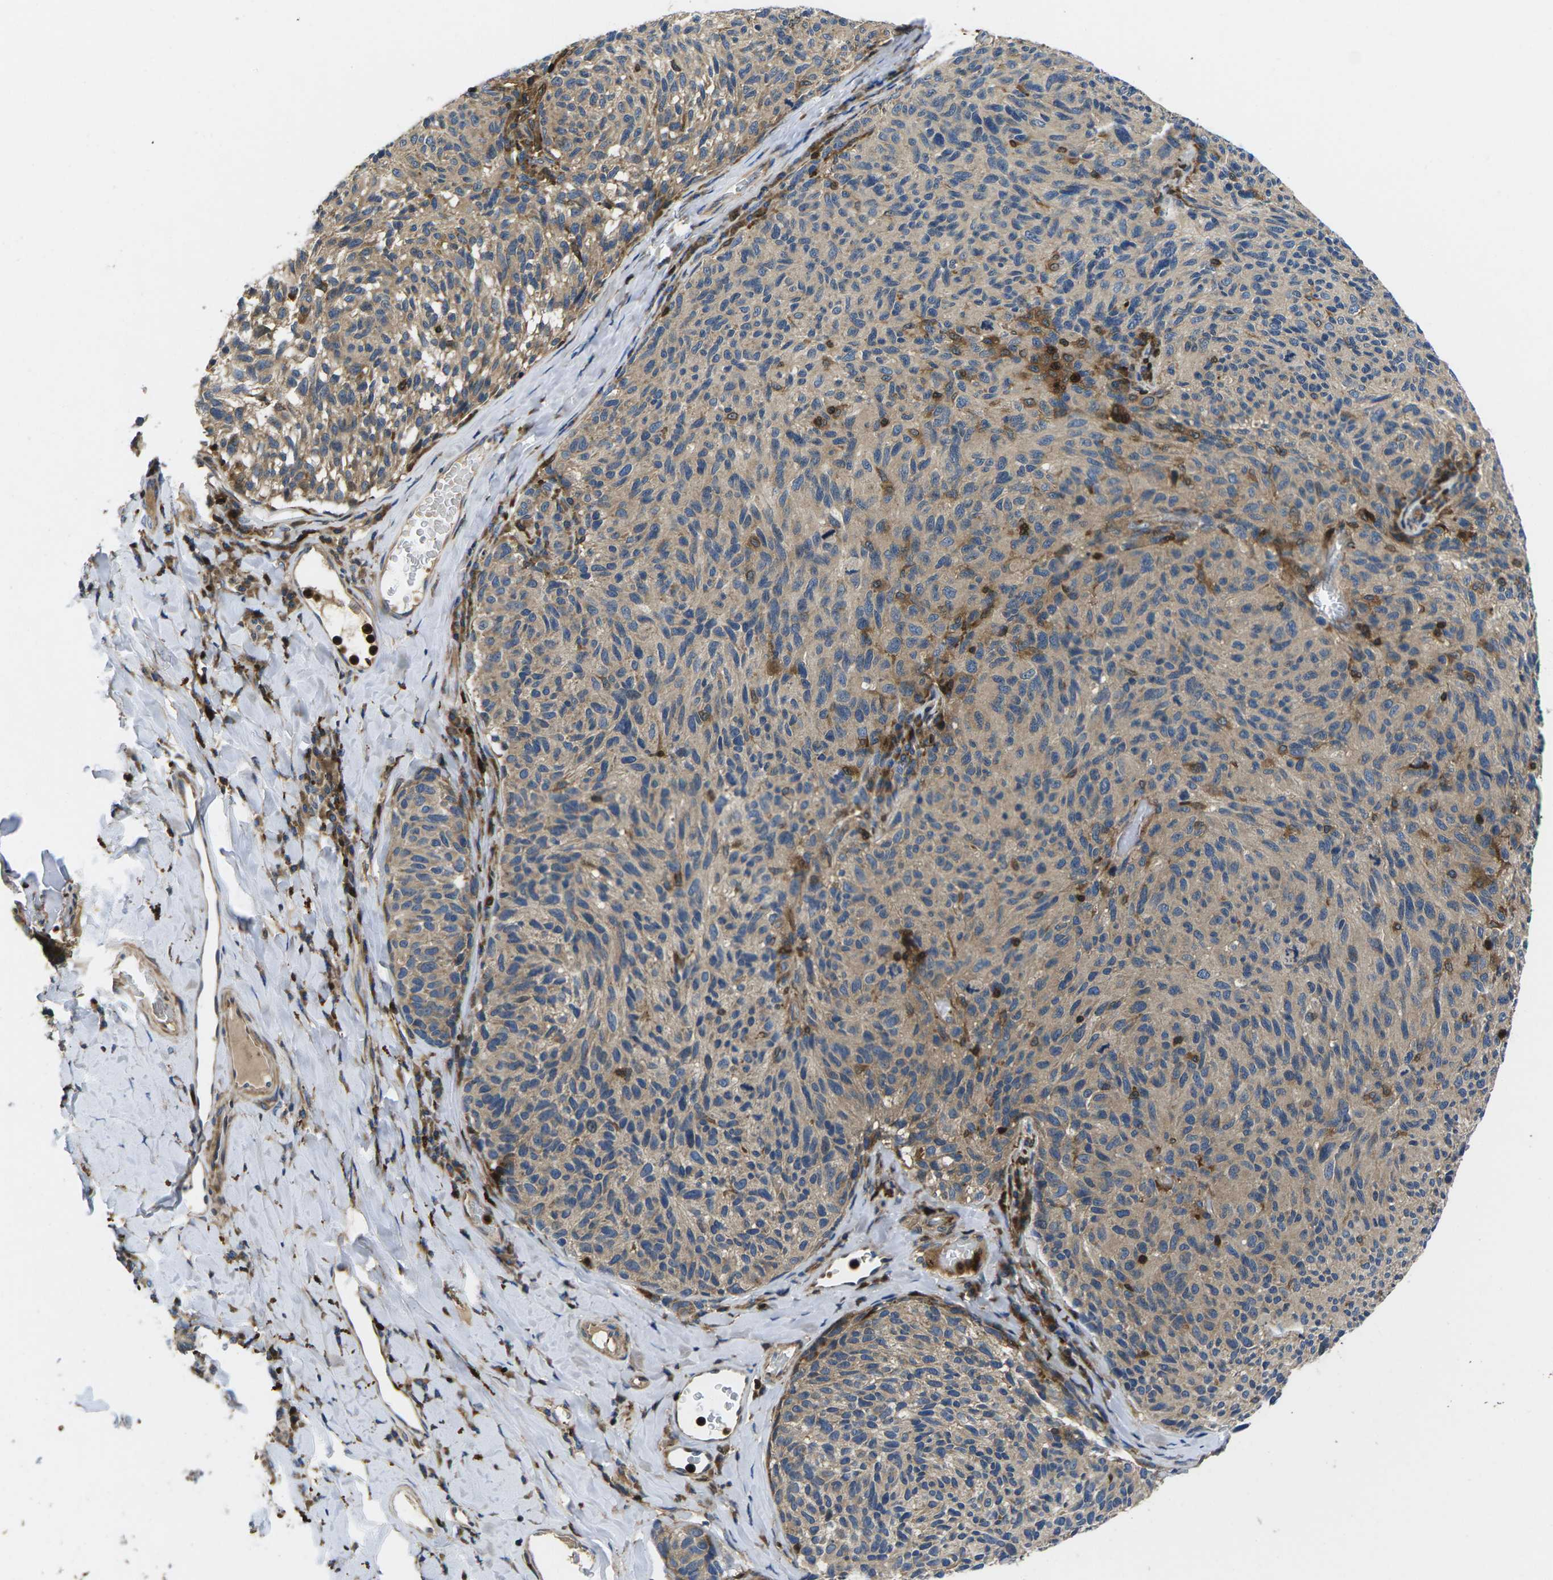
{"staining": {"intensity": "weak", "quantity": ">75%", "location": "cytoplasmic/membranous"}, "tissue": "melanoma", "cell_type": "Tumor cells", "image_type": "cancer", "snomed": [{"axis": "morphology", "description": "Malignant melanoma, NOS"}, {"axis": "topography", "description": "Skin"}], "caption": "Approximately >75% of tumor cells in human melanoma exhibit weak cytoplasmic/membranous protein staining as visualized by brown immunohistochemical staining.", "gene": "PLCE1", "patient": {"sex": "female", "age": 73}}